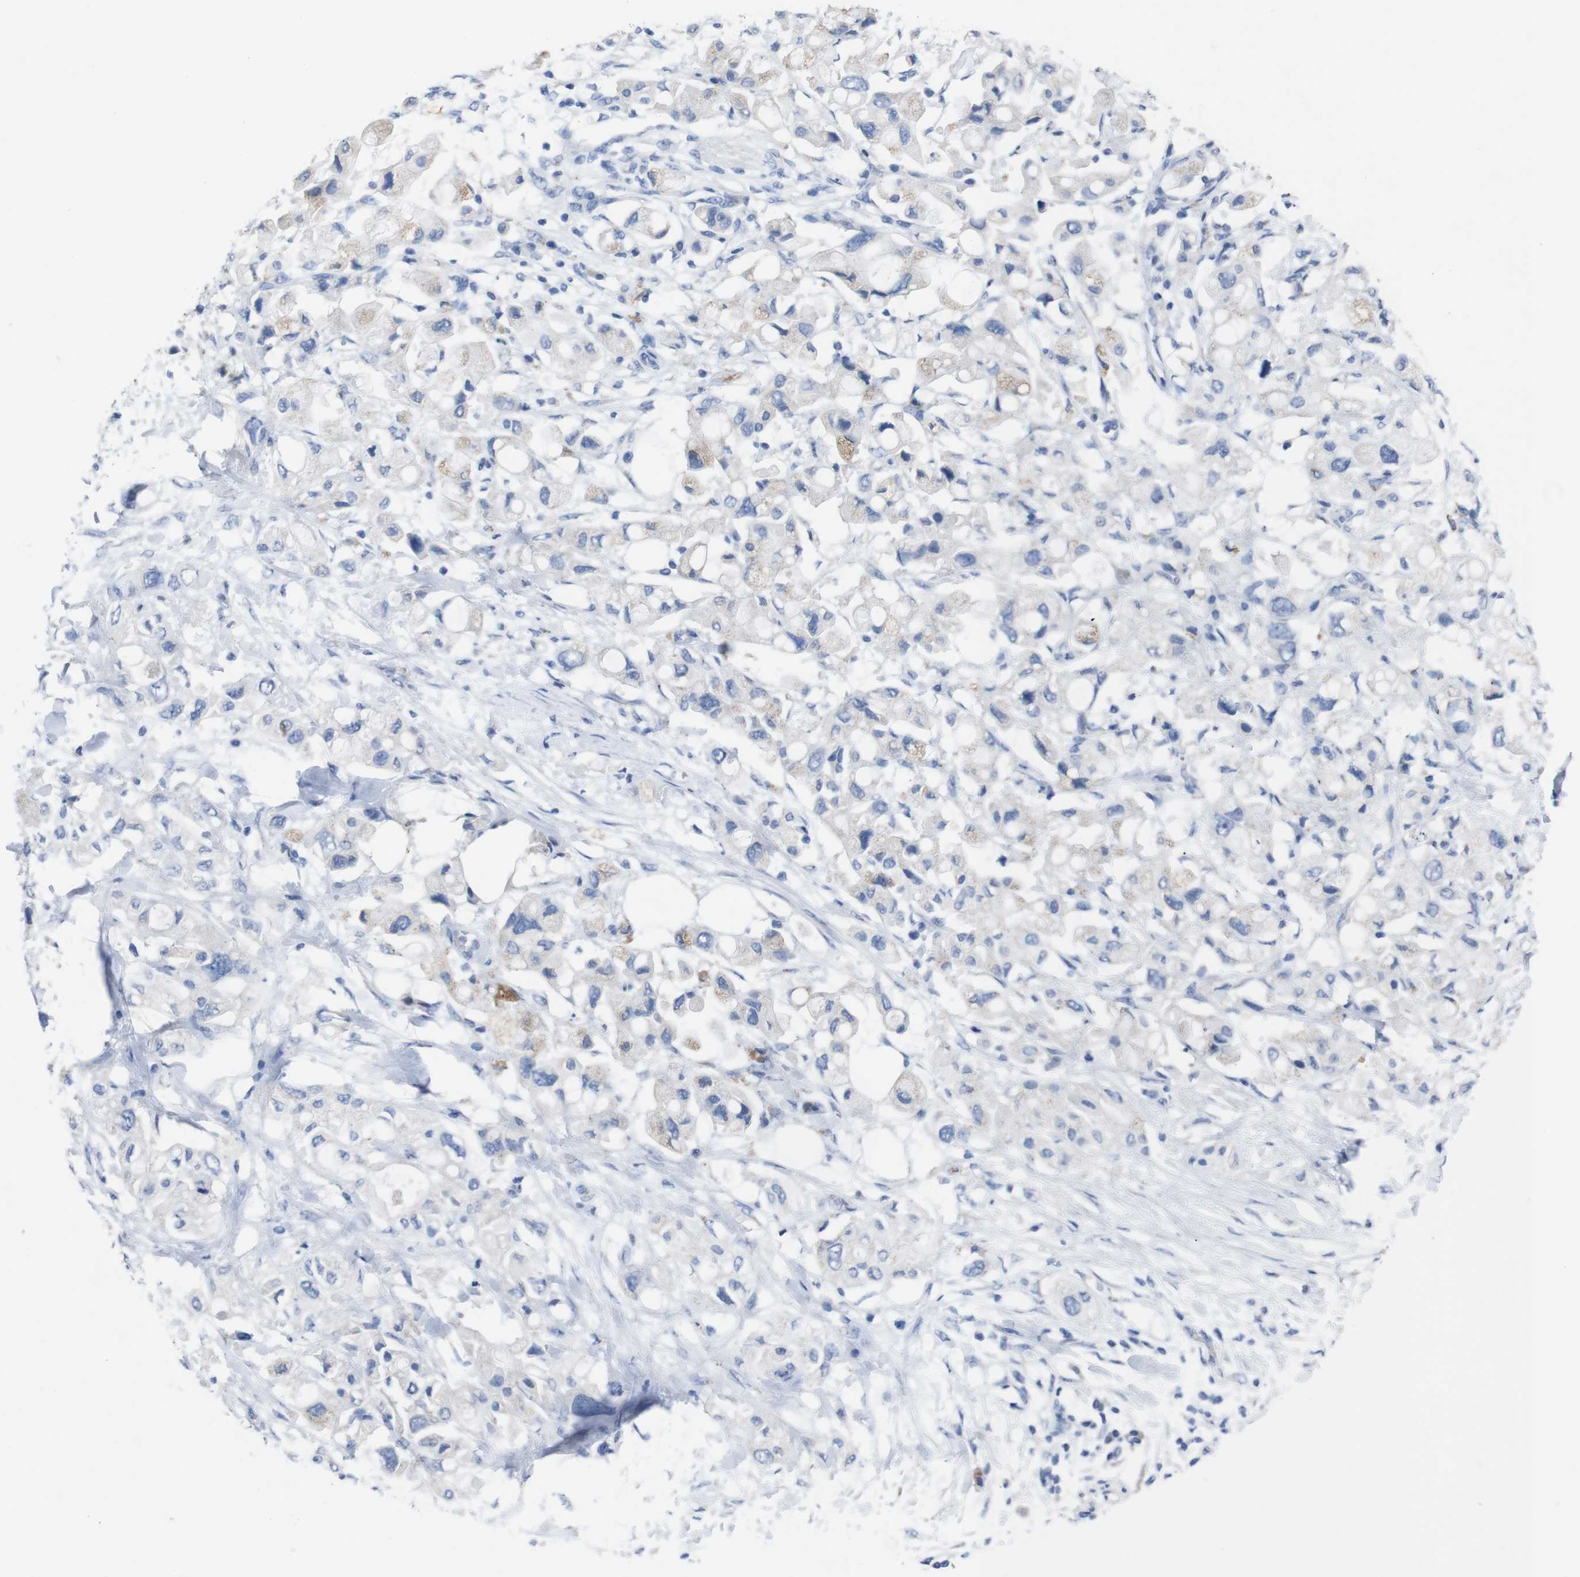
{"staining": {"intensity": "negative", "quantity": "none", "location": "none"}, "tissue": "pancreatic cancer", "cell_type": "Tumor cells", "image_type": "cancer", "snomed": [{"axis": "morphology", "description": "Adenocarcinoma, NOS"}, {"axis": "topography", "description": "Pancreas"}], "caption": "High magnification brightfield microscopy of pancreatic cancer stained with DAB (brown) and counterstained with hematoxylin (blue): tumor cells show no significant positivity. Nuclei are stained in blue.", "gene": "GJB2", "patient": {"sex": "female", "age": 56}}